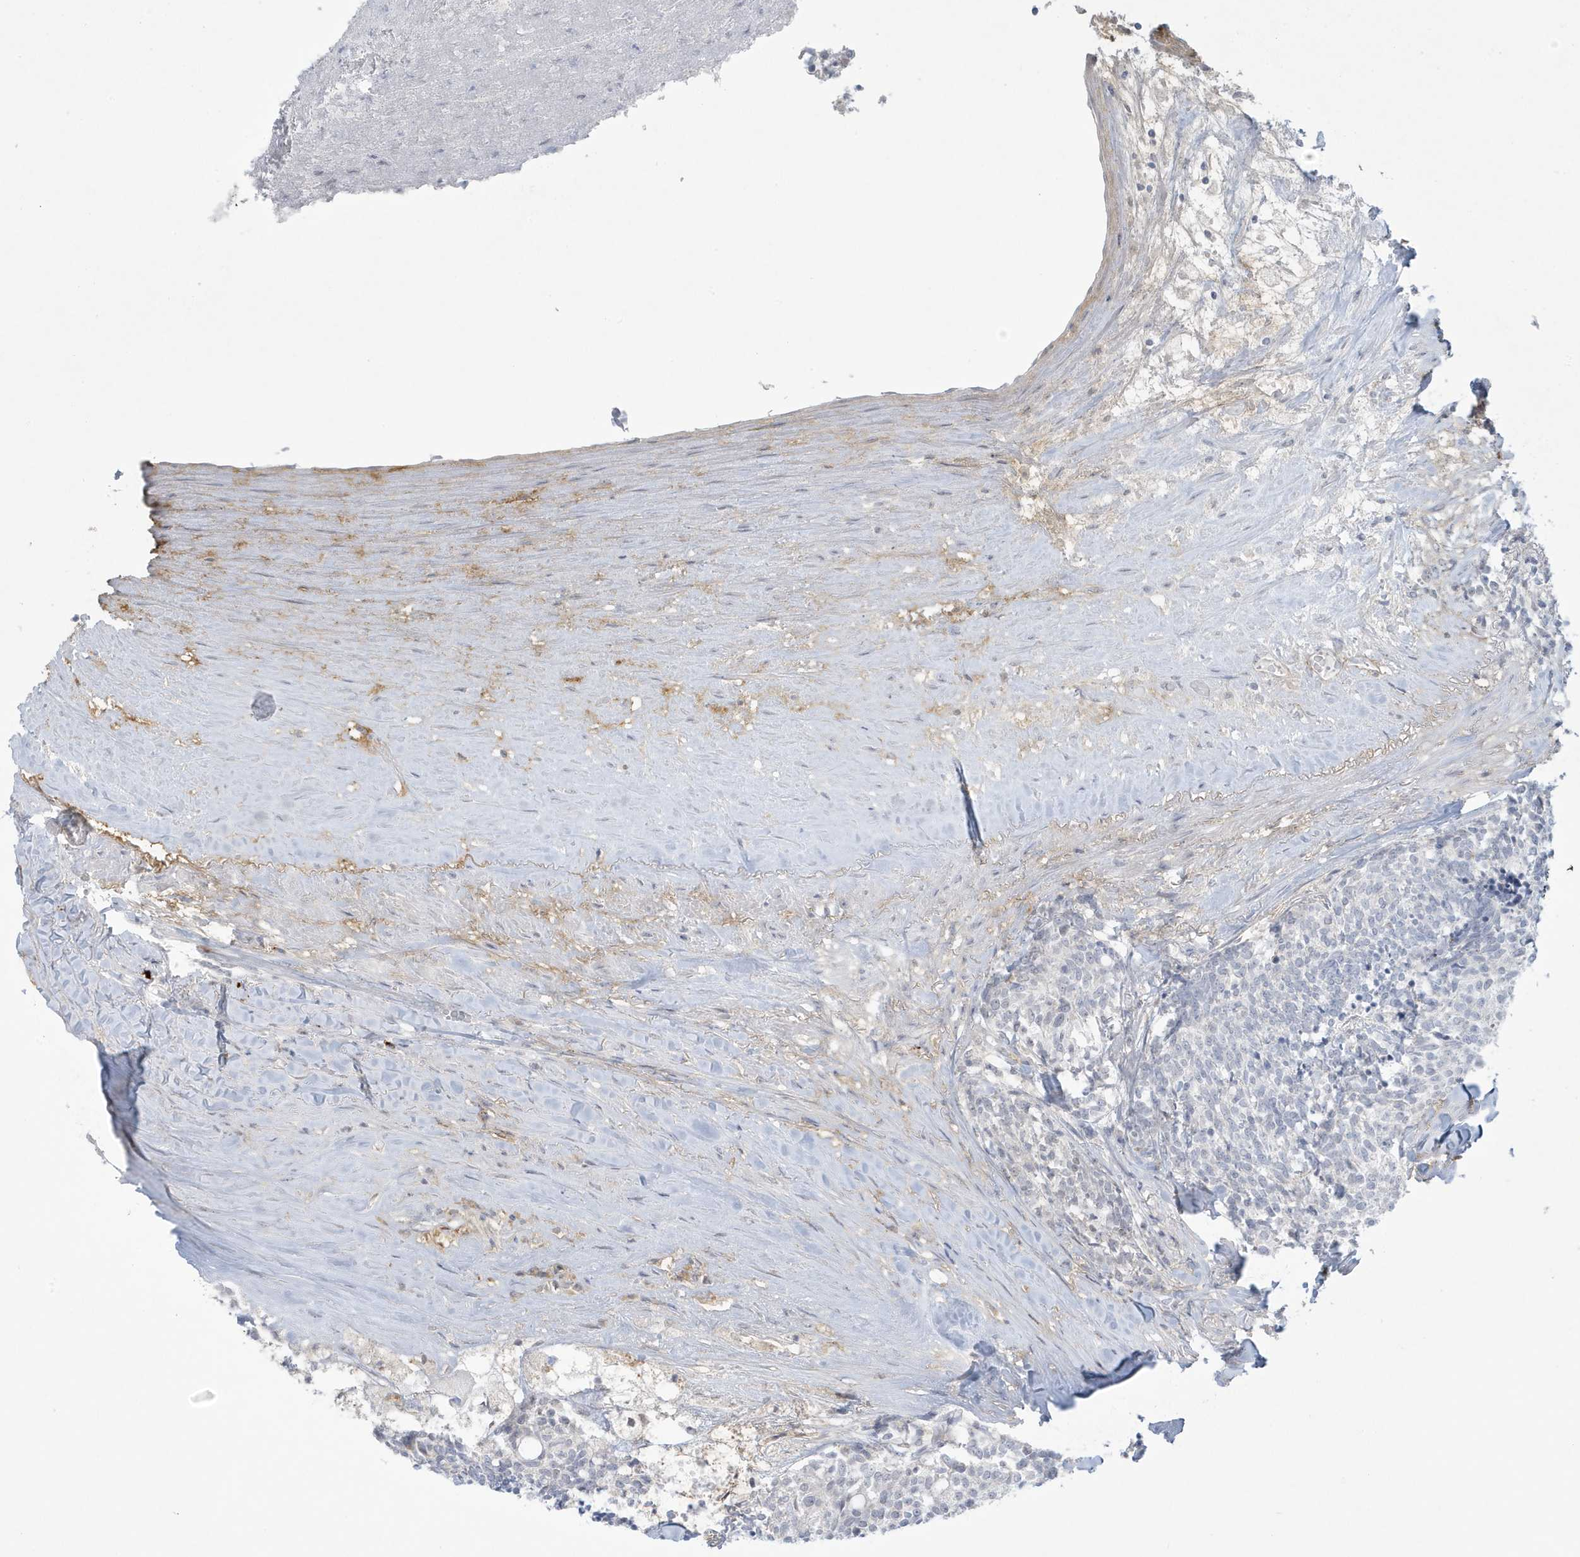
{"staining": {"intensity": "negative", "quantity": "none", "location": "none"}, "tissue": "carcinoid", "cell_type": "Tumor cells", "image_type": "cancer", "snomed": [{"axis": "morphology", "description": "Carcinoid, malignant, NOS"}, {"axis": "topography", "description": "Pancreas"}], "caption": "Carcinoid stained for a protein using immunohistochemistry (IHC) reveals no staining tumor cells.", "gene": "HERC6", "patient": {"sex": "female", "age": 54}}